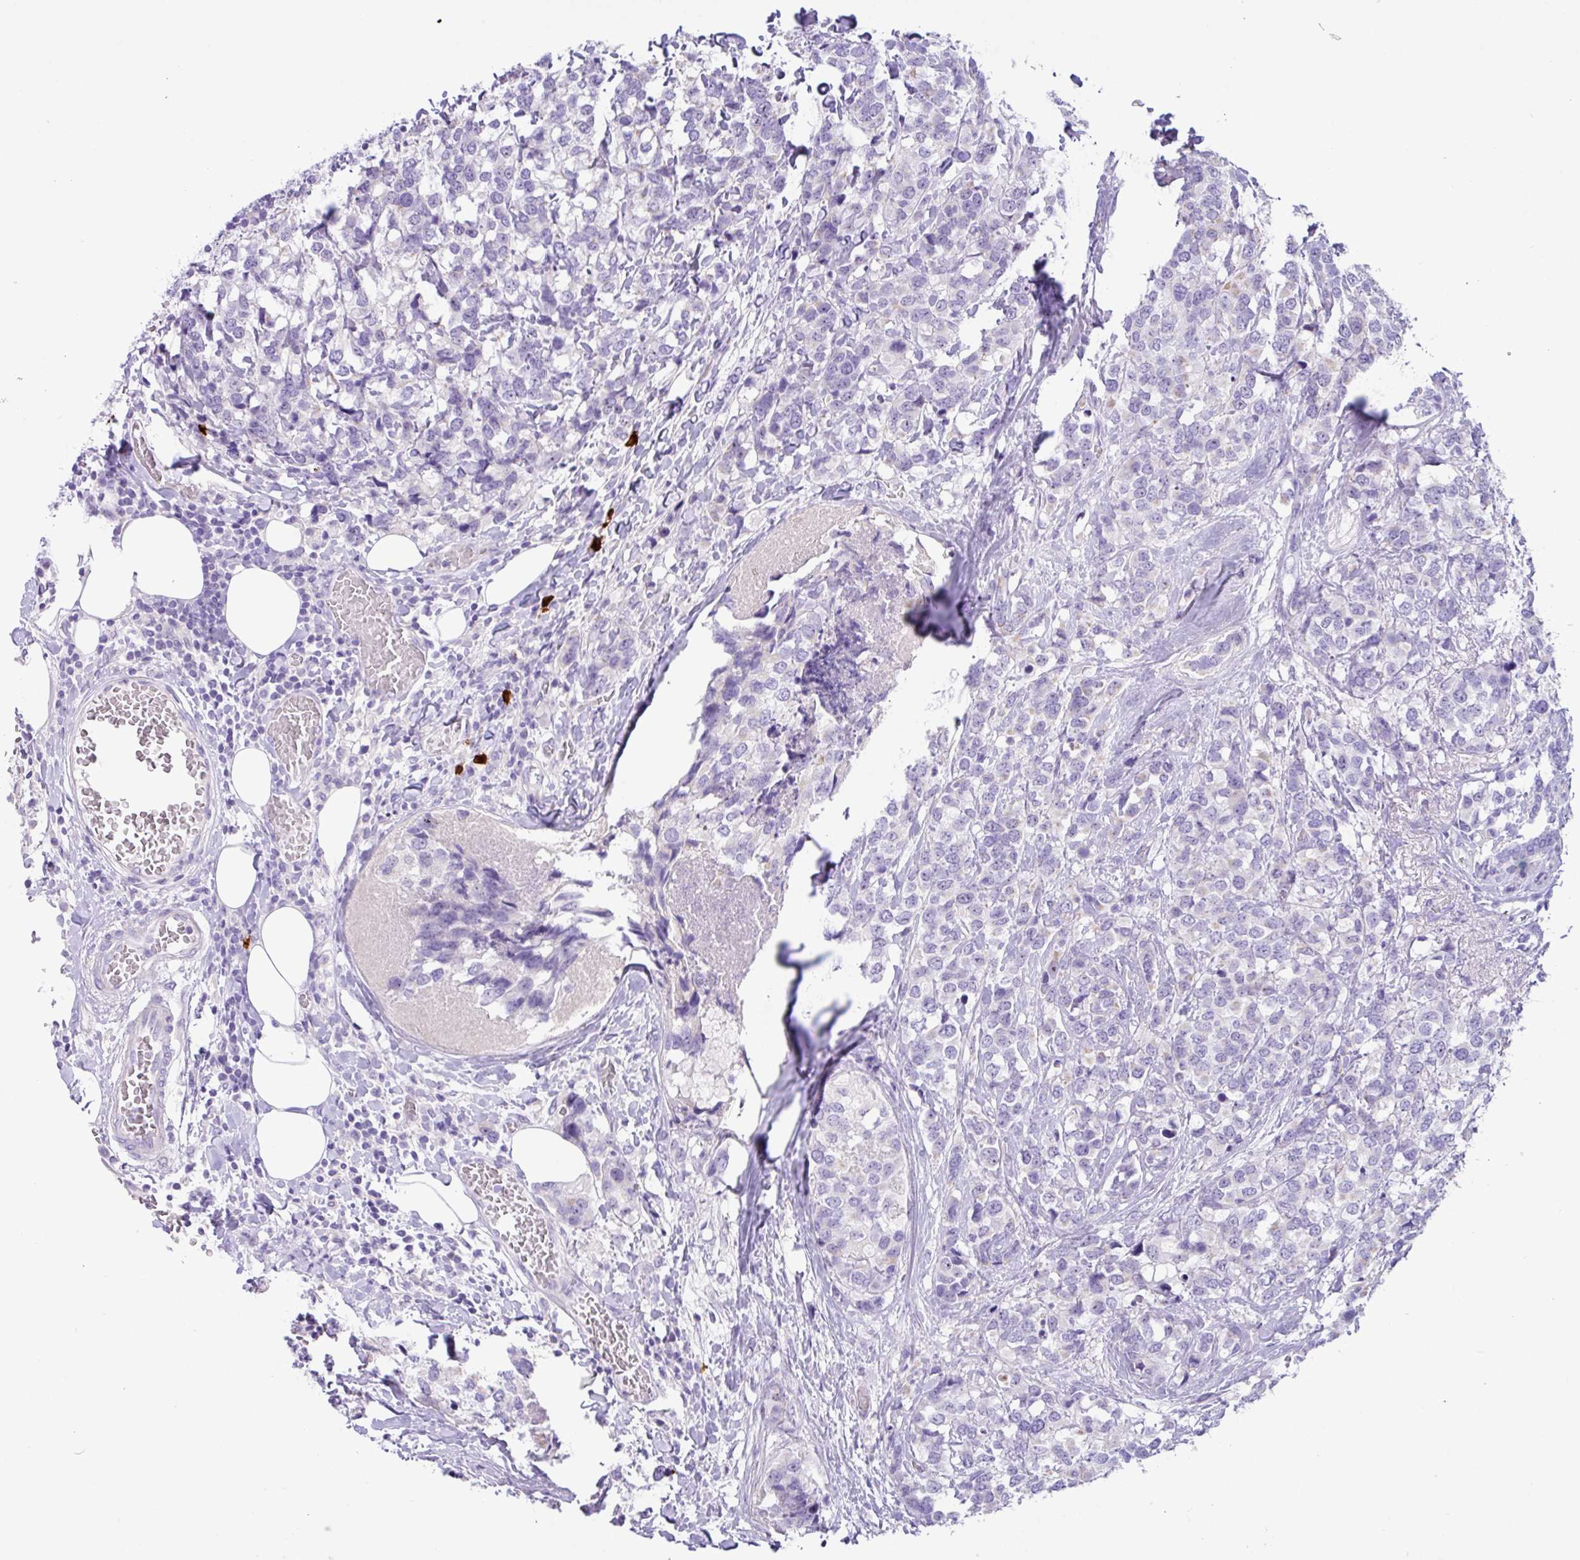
{"staining": {"intensity": "negative", "quantity": "none", "location": "none"}, "tissue": "breast cancer", "cell_type": "Tumor cells", "image_type": "cancer", "snomed": [{"axis": "morphology", "description": "Lobular carcinoma"}, {"axis": "topography", "description": "Breast"}], "caption": "DAB (3,3'-diaminobenzidine) immunohistochemical staining of breast cancer (lobular carcinoma) reveals no significant expression in tumor cells.", "gene": "MRM2", "patient": {"sex": "female", "age": 59}}